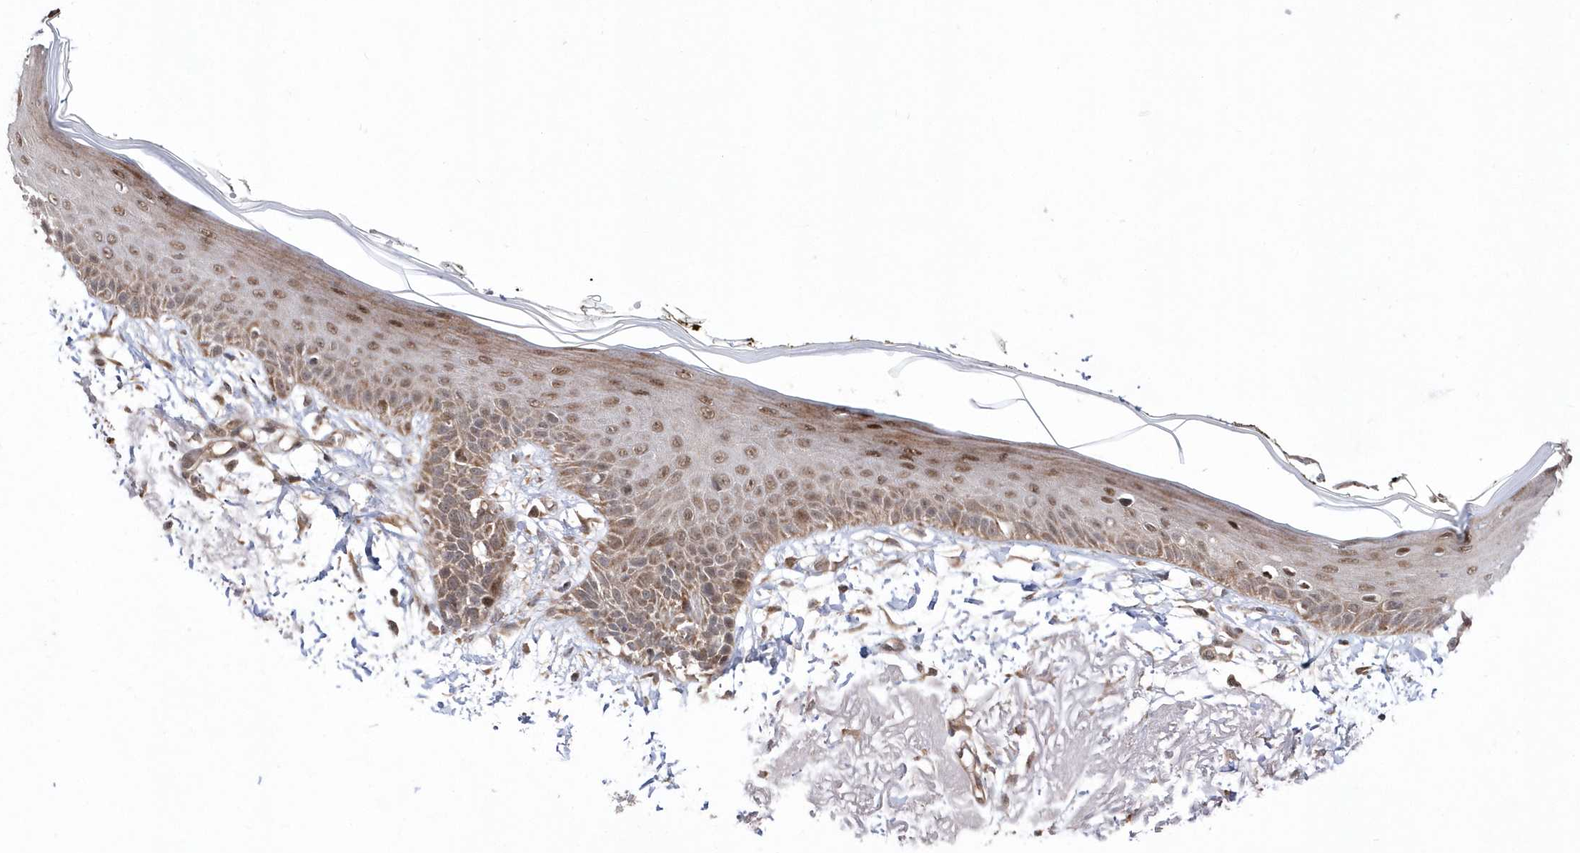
{"staining": {"intensity": "moderate", "quantity": ">75%", "location": "cytoplasmic/membranous,nuclear"}, "tissue": "skin", "cell_type": "Fibroblasts", "image_type": "normal", "snomed": [{"axis": "morphology", "description": "Normal tissue, NOS"}, {"axis": "topography", "description": "Skin"}, {"axis": "topography", "description": "Skeletal muscle"}], "caption": "IHC image of unremarkable skin stained for a protein (brown), which demonstrates medium levels of moderate cytoplasmic/membranous,nuclear expression in about >75% of fibroblasts.", "gene": "DALRD3", "patient": {"sex": "male", "age": 83}}